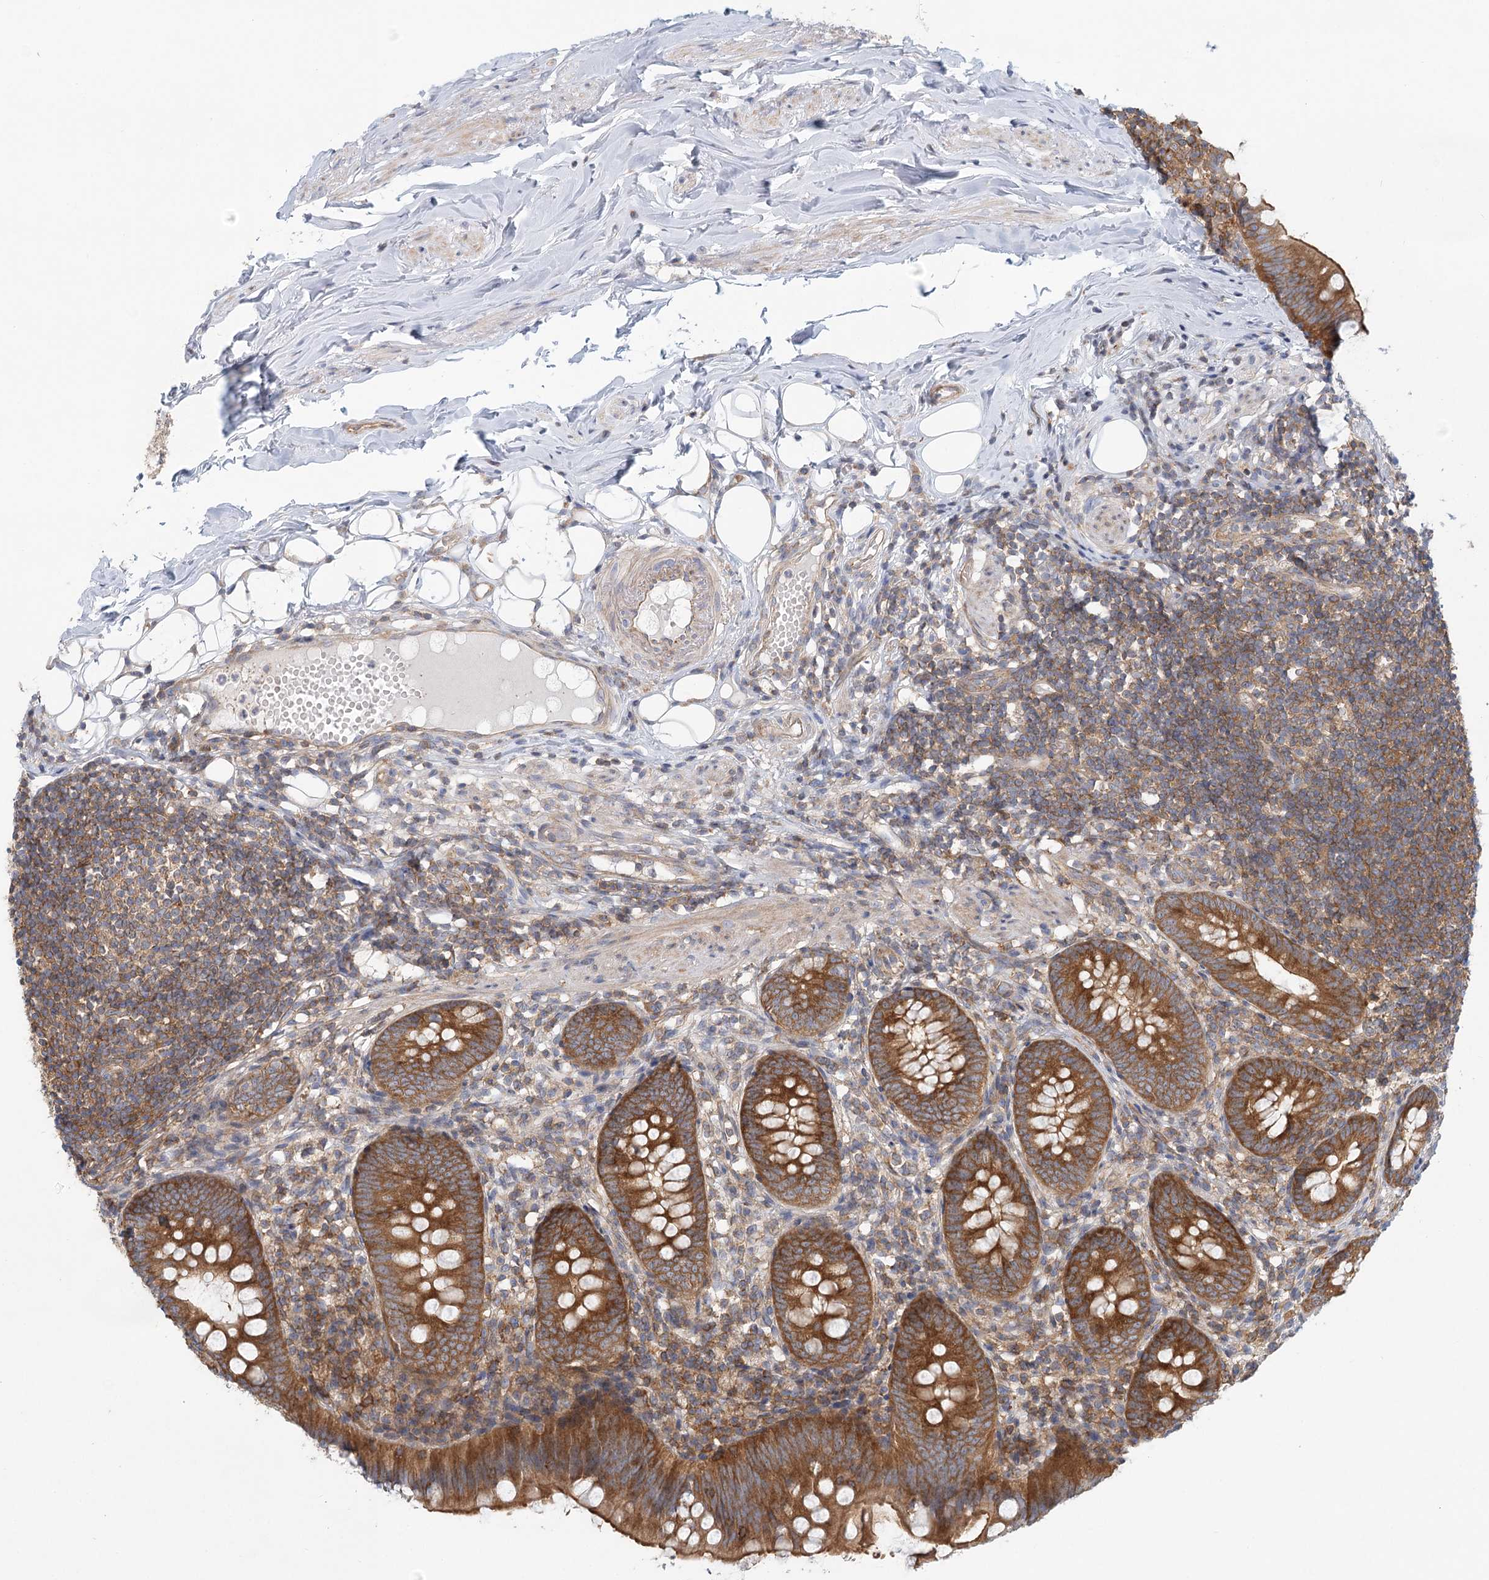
{"staining": {"intensity": "strong", "quantity": ">75%", "location": "cytoplasmic/membranous"}, "tissue": "appendix", "cell_type": "Glandular cells", "image_type": "normal", "snomed": [{"axis": "morphology", "description": "Normal tissue, NOS"}, {"axis": "topography", "description": "Appendix"}], "caption": "This photomicrograph displays immunohistochemistry staining of normal appendix, with high strong cytoplasmic/membranous expression in approximately >75% of glandular cells.", "gene": "UMPS", "patient": {"sex": "female", "age": 62}}